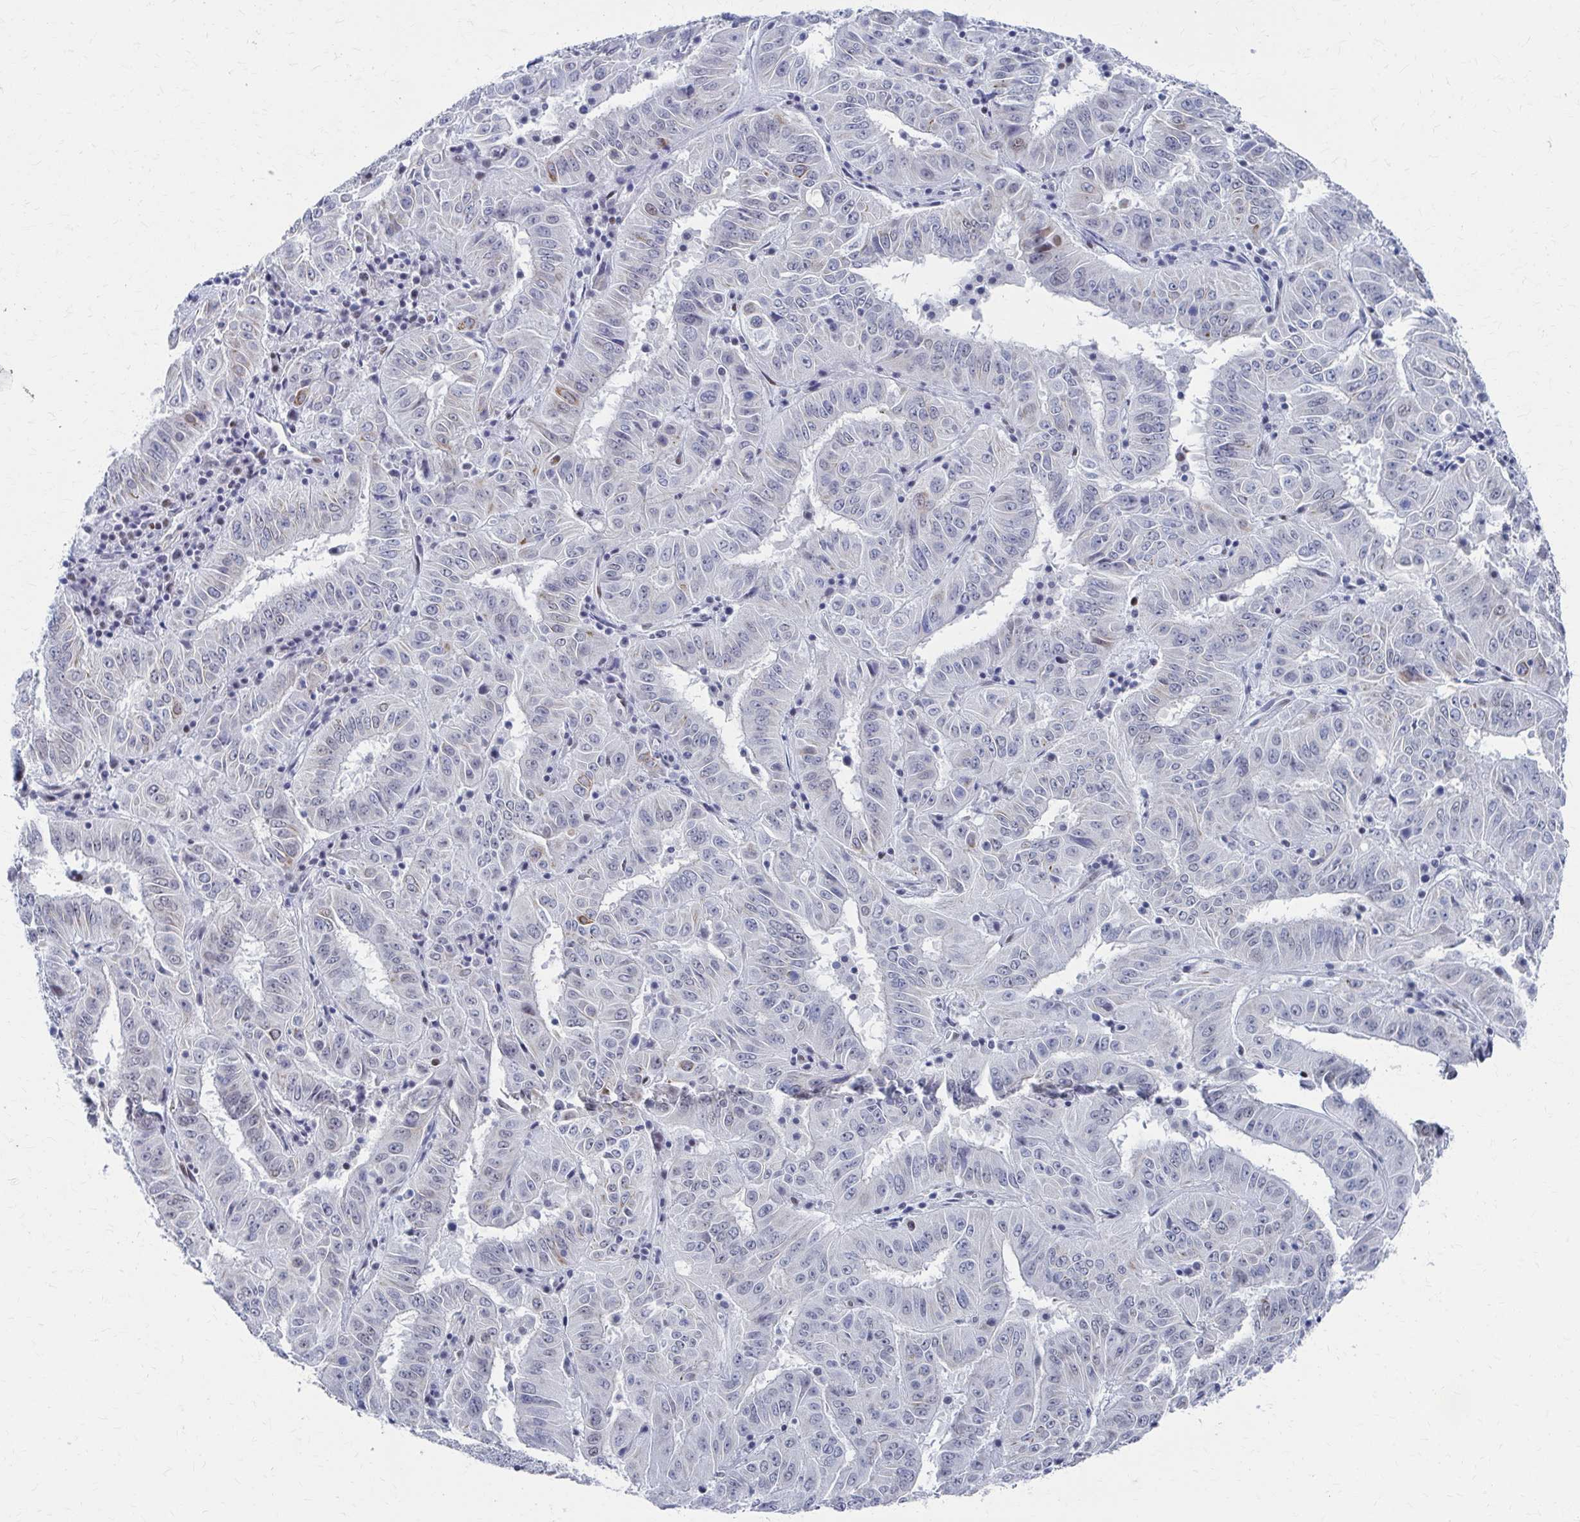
{"staining": {"intensity": "weak", "quantity": "<25%", "location": "cytoplasmic/membranous"}, "tissue": "pancreatic cancer", "cell_type": "Tumor cells", "image_type": "cancer", "snomed": [{"axis": "morphology", "description": "Adenocarcinoma, NOS"}, {"axis": "topography", "description": "Pancreas"}], "caption": "The immunohistochemistry (IHC) histopathology image has no significant expression in tumor cells of pancreatic adenocarcinoma tissue. (Brightfield microscopy of DAB immunohistochemistry at high magnification).", "gene": "CDIN1", "patient": {"sex": "male", "age": 63}}